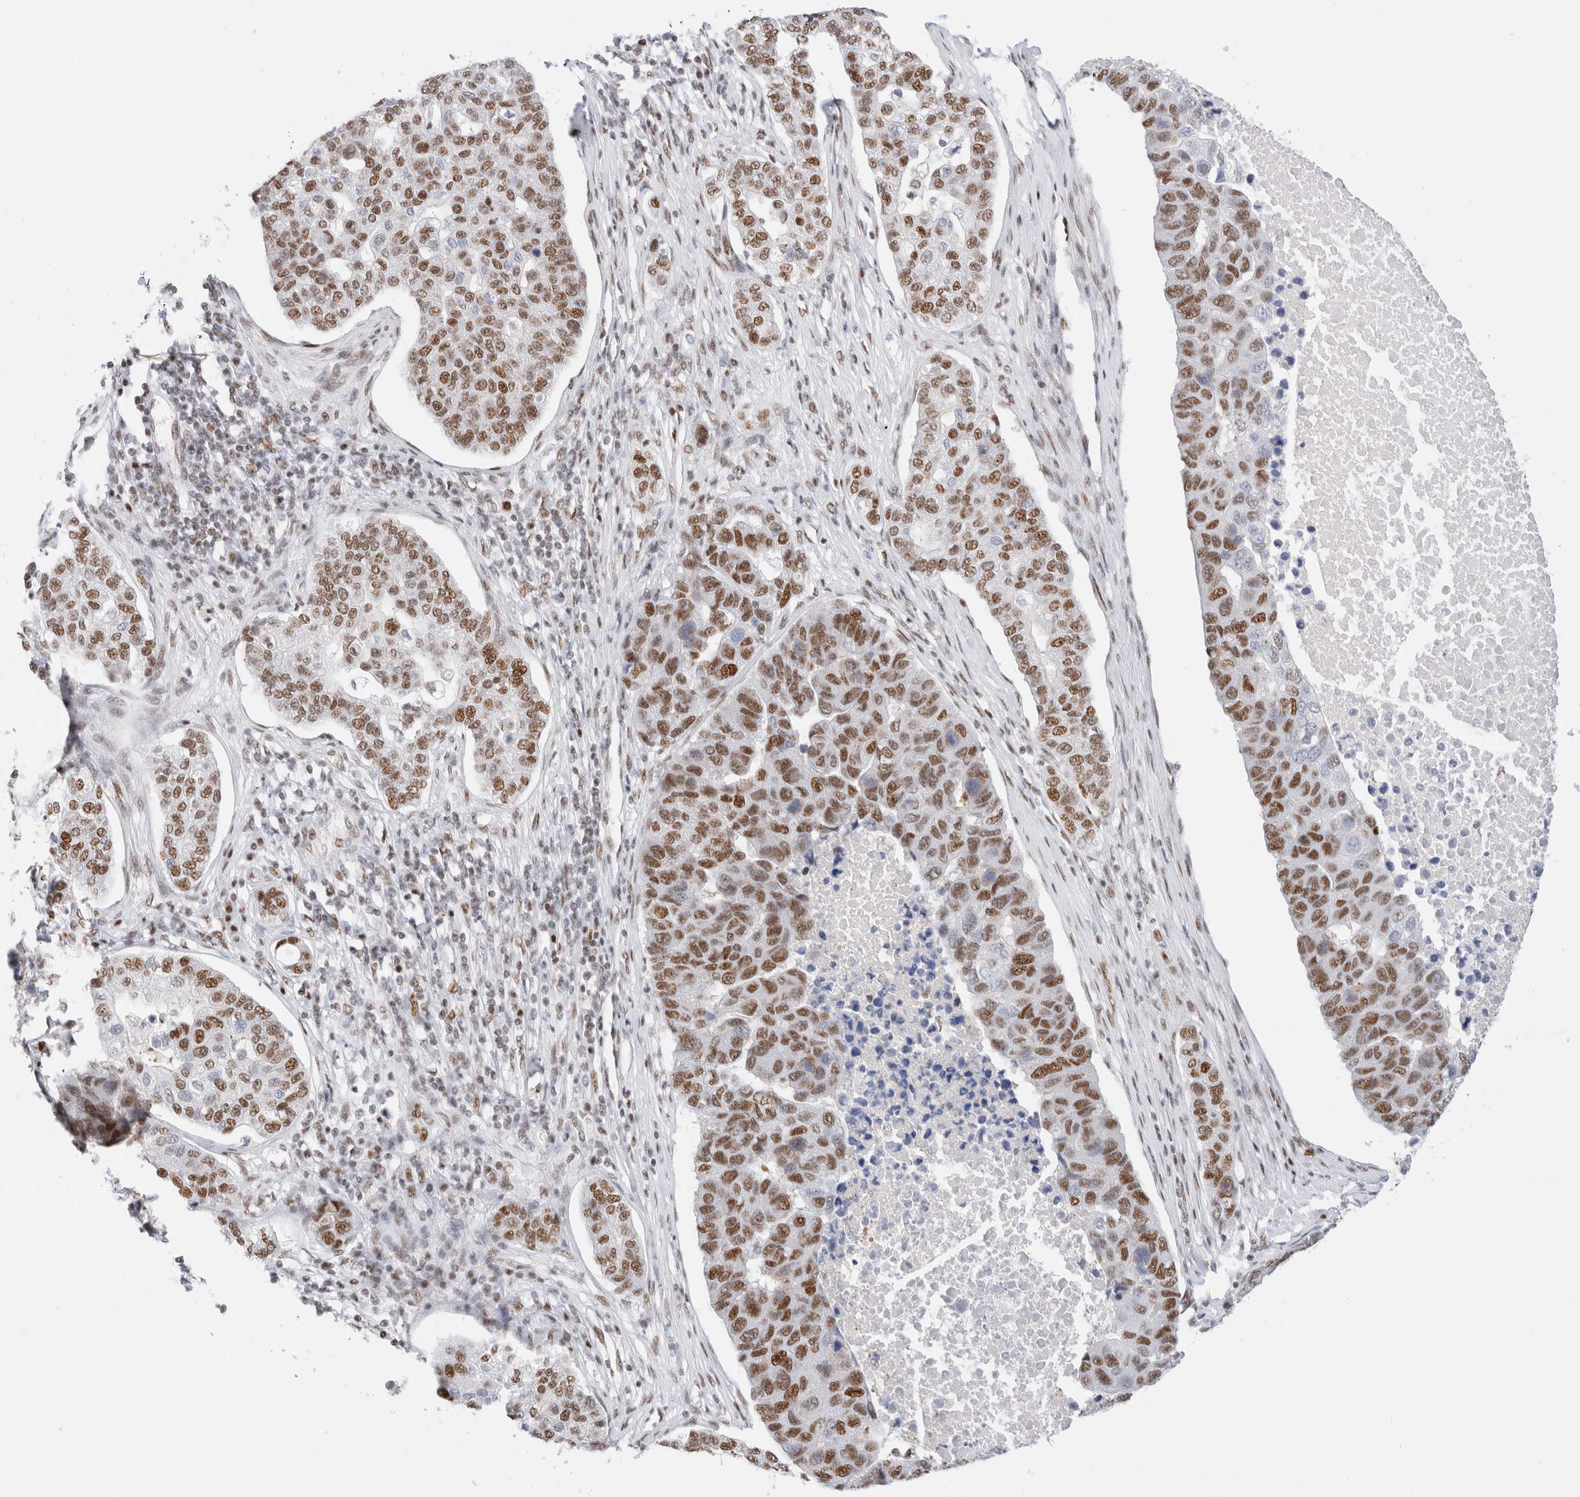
{"staining": {"intensity": "moderate", "quantity": ">75%", "location": "nuclear"}, "tissue": "pancreatic cancer", "cell_type": "Tumor cells", "image_type": "cancer", "snomed": [{"axis": "morphology", "description": "Adenocarcinoma, NOS"}, {"axis": "topography", "description": "Pancreas"}], "caption": "Tumor cells exhibit medium levels of moderate nuclear positivity in about >75% of cells in human pancreatic cancer.", "gene": "ZNF282", "patient": {"sex": "female", "age": 61}}